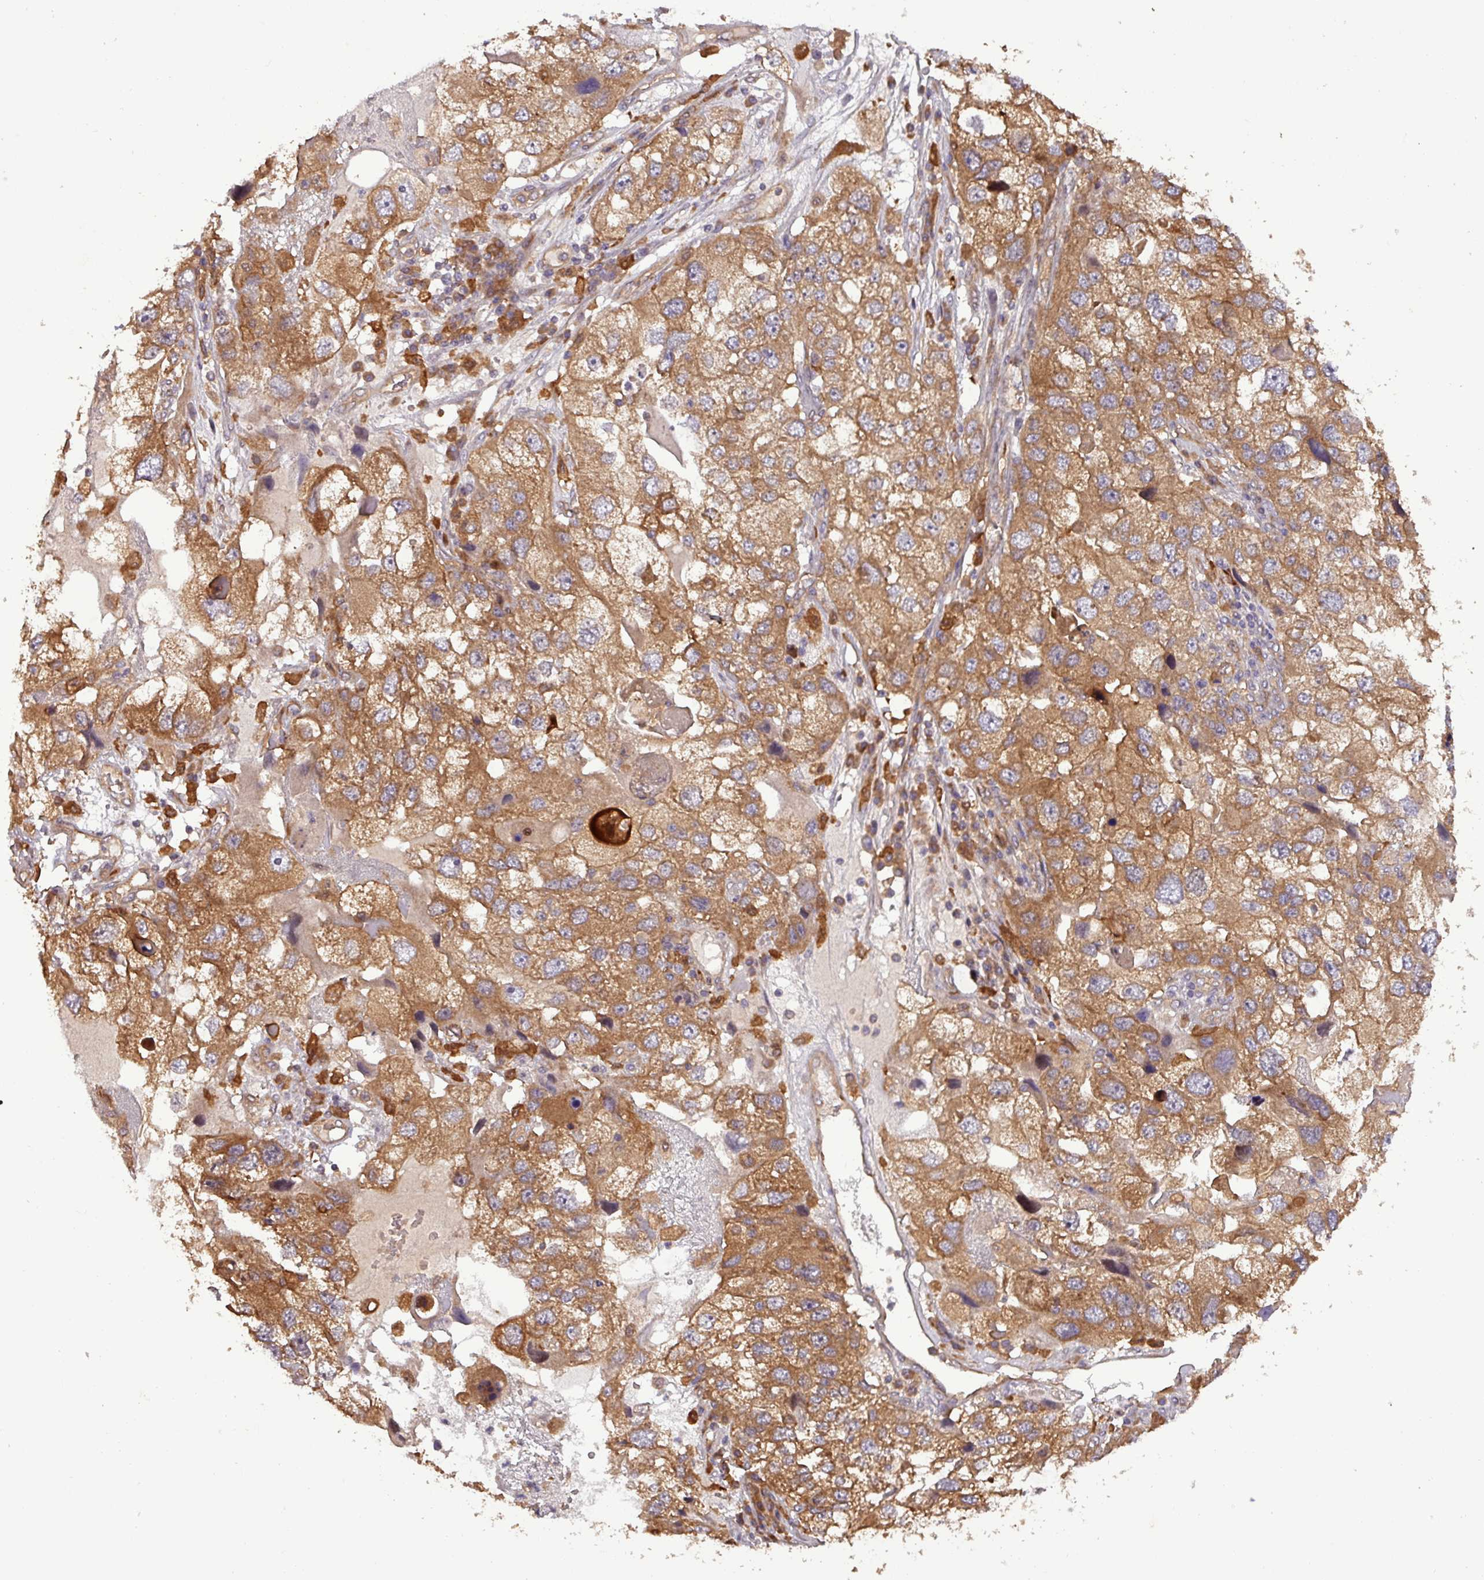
{"staining": {"intensity": "moderate", "quantity": ">75%", "location": "cytoplasmic/membranous"}, "tissue": "endometrial cancer", "cell_type": "Tumor cells", "image_type": "cancer", "snomed": [{"axis": "morphology", "description": "Adenocarcinoma, NOS"}, {"axis": "topography", "description": "Endometrium"}], "caption": "Protein expression analysis of human adenocarcinoma (endometrial) reveals moderate cytoplasmic/membranous positivity in about >75% of tumor cells.", "gene": "SIRPB2", "patient": {"sex": "female", "age": 49}}